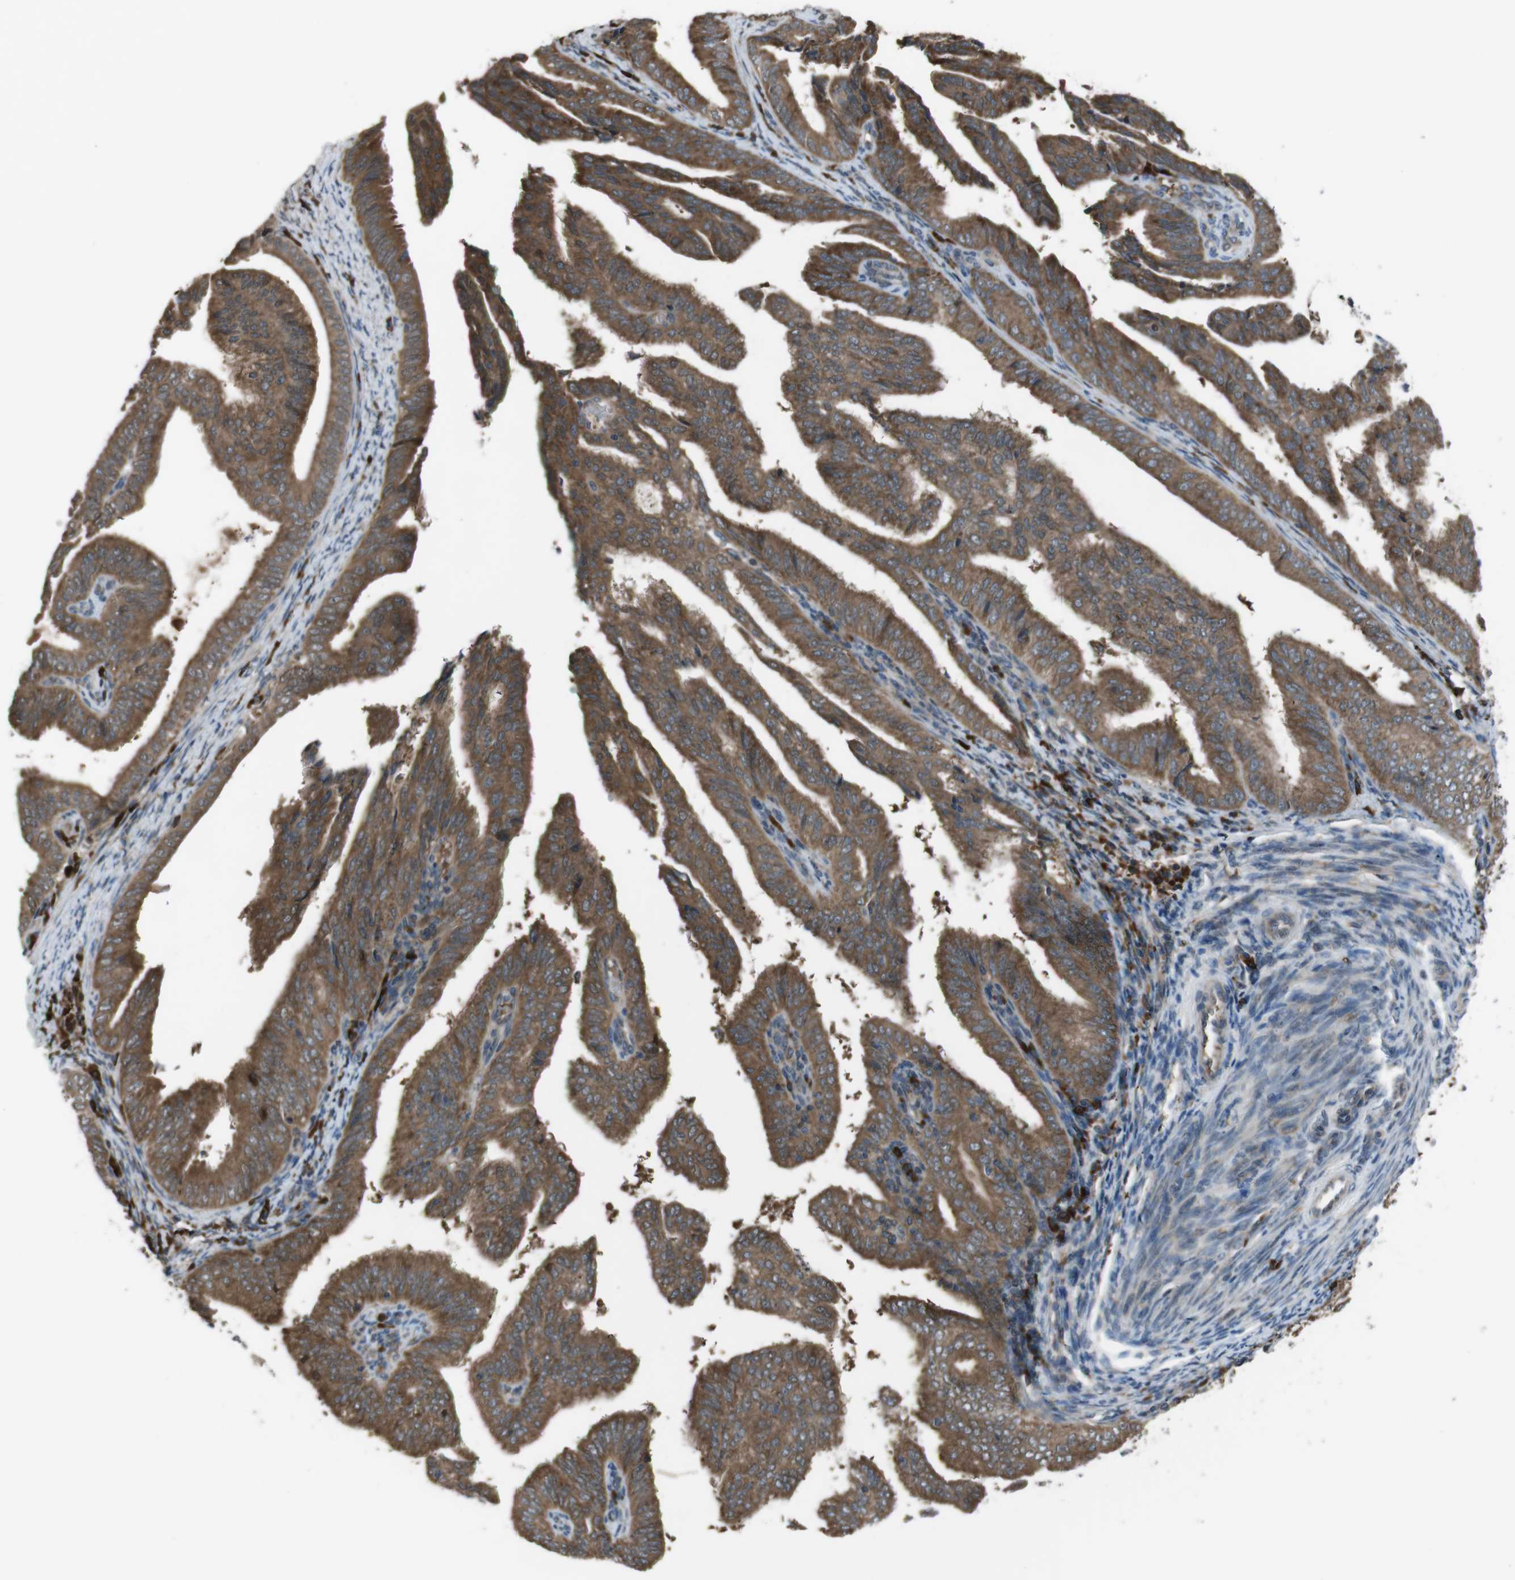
{"staining": {"intensity": "strong", "quantity": ">75%", "location": "cytoplasmic/membranous"}, "tissue": "endometrial cancer", "cell_type": "Tumor cells", "image_type": "cancer", "snomed": [{"axis": "morphology", "description": "Adenocarcinoma, NOS"}, {"axis": "topography", "description": "Endometrium"}], "caption": "This is a histology image of IHC staining of endometrial cancer (adenocarcinoma), which shows strong staining in the cytoplasmic/membranous of tumor cells.", "gene": "SSR3", "patient": {"sex": "female", "age": 58}}